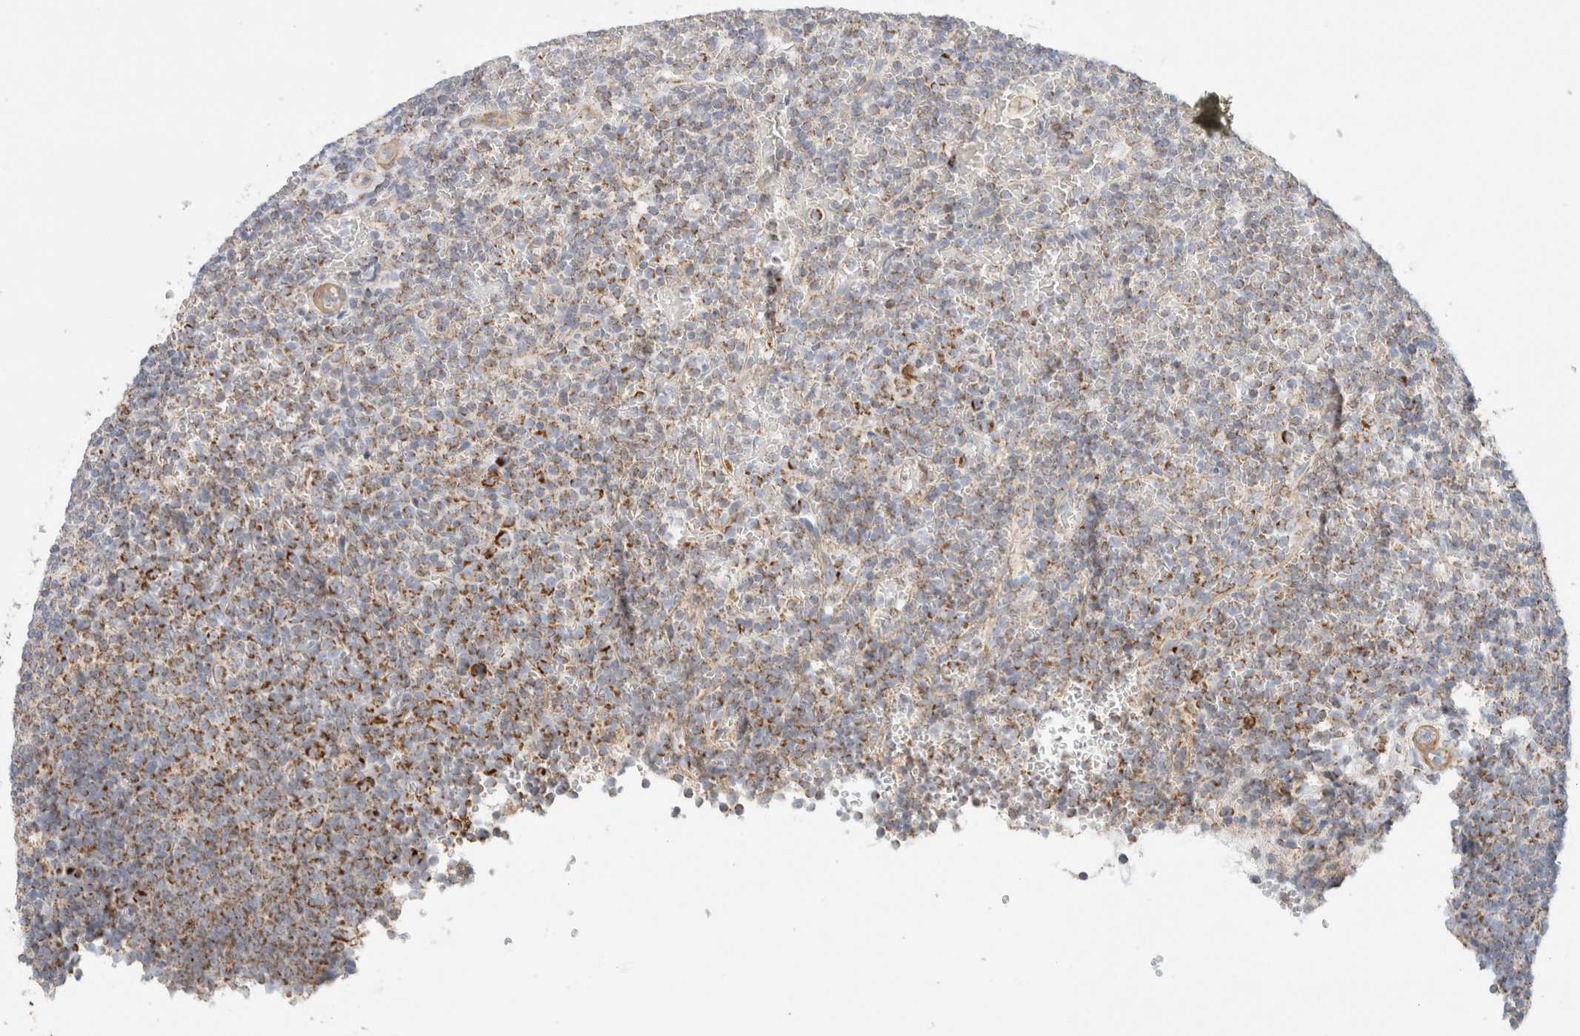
{"staining": {"intensity": "moderate", "quantity": "25%-75%", "location": "cytoplasmic/membranous"}, "tissue": "lymphoma", "cell_type": "Tumor cells", "image_type": "cancer", "snomed": [{"axis": "morphology", "description": "Malignant lymphoma, non-Hodgkin's type, Low grade"}, {"axis": "topography", "description": "Spleen"}], "caption": "A brown stain shows moderate cytoplasmic/membranous expression of a protein in human malignant lymphoma, non-Hodgkin's type (low-grade) tumor cells. The protein is stained brown, and the nuclei are stained in blue (DAB (3,3'-diaminobenzidine) IHC with brightfield microscopy, high magnification).", "gene": "MRM3", "patient": {"sex": "female", "age": 77}}